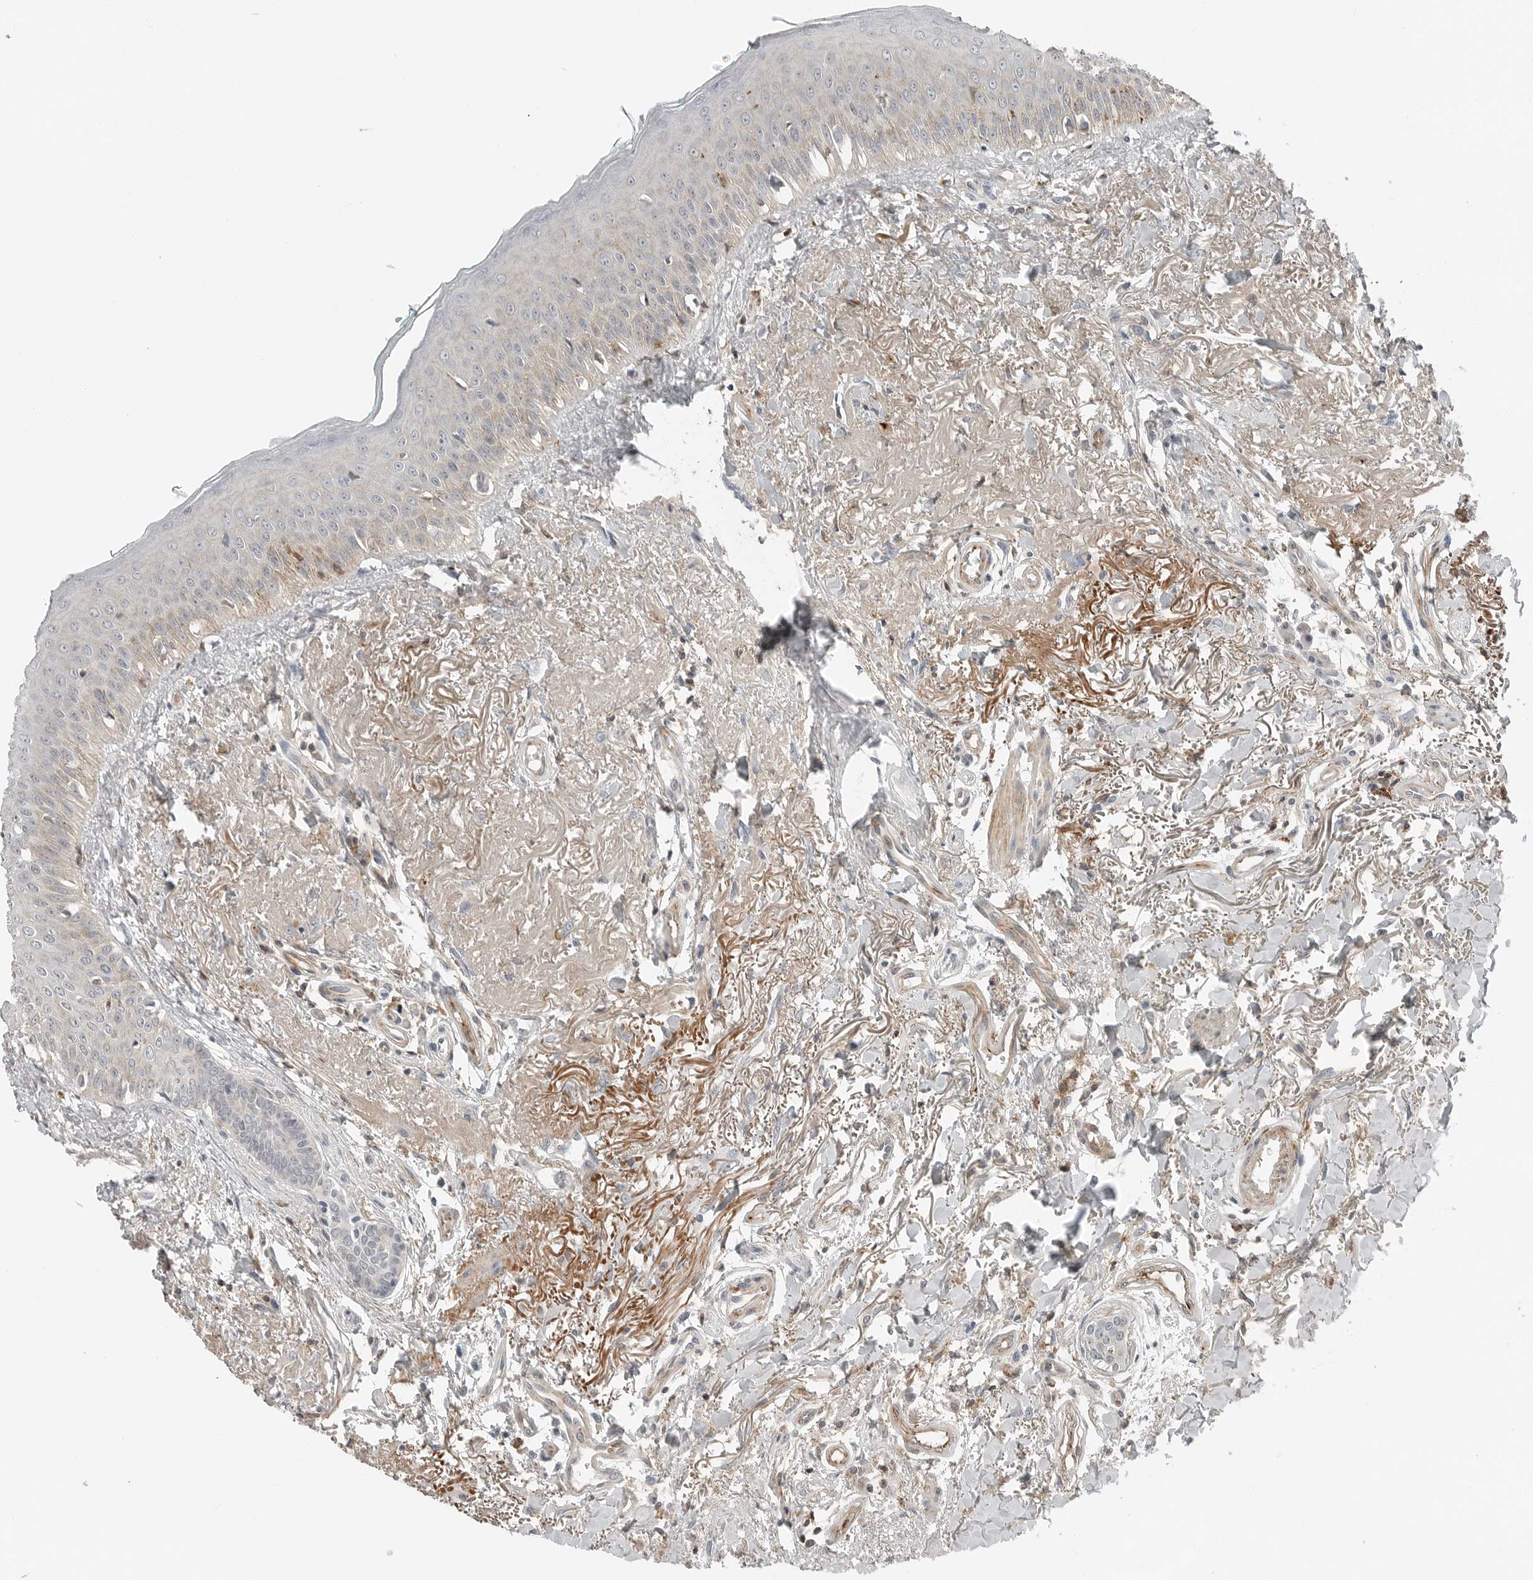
{"staining": {"intensity": "weak", "quantity": "<25%", "location": "cytoplasmic/membranous"}, "tissue": "oral mucosa", "cell_type": "Squamous epithelial cells", "image_type": "normal", "snomed": [{"axis": "morphology", "description": "Normal tissue, NOS"}, {"axis": "topography", "description": "Oral tissue"}], "caption": "Immunohistochemical staining of unremarkable oral mucosa exhibits no significant positivity in squamous epithelial cells. (Brightfield microscopy of DAB (3,3'-diaminobenzidine) IHC at high magnification).", "gene": "LEFTY2", "patient": {"sex": "female", "age": 70}}